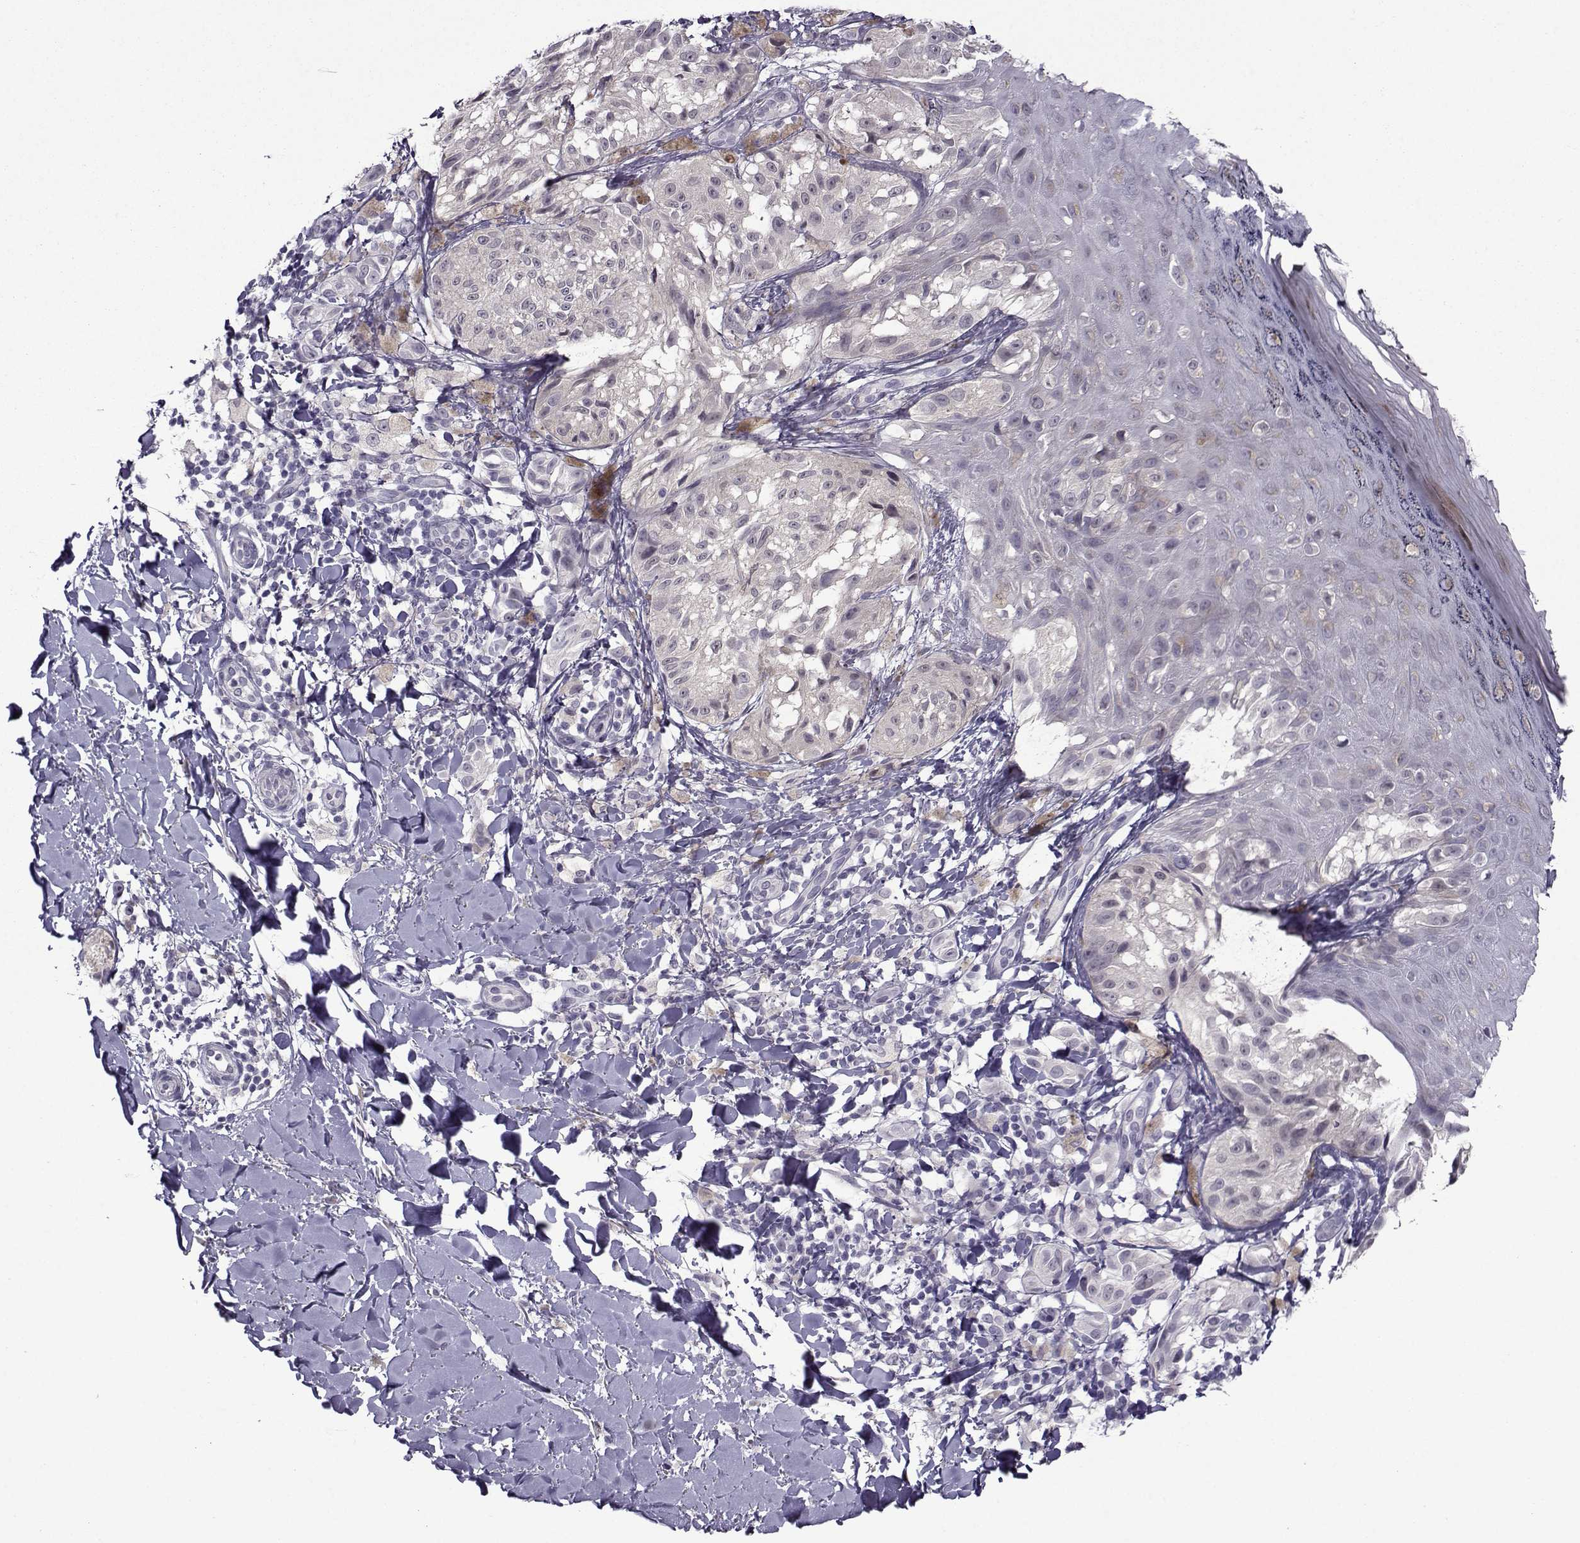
{"staining": {"intensity": "negative", "quantity": "none", "location": "none"}, "tissue": "melanoma", "cell_type": "Tumor cells", "image_type": "cancer", "snomed": [{"axis": "morphology", "description": "Malignant melanoma, NOS"}, {"axis": "topography", "description": "Skin"}], "caption": "Tumor cells are negative for protein expression in human melanoma.", "gene": "CRYBB1", "patient": {"sex": "male", "age": 36}}